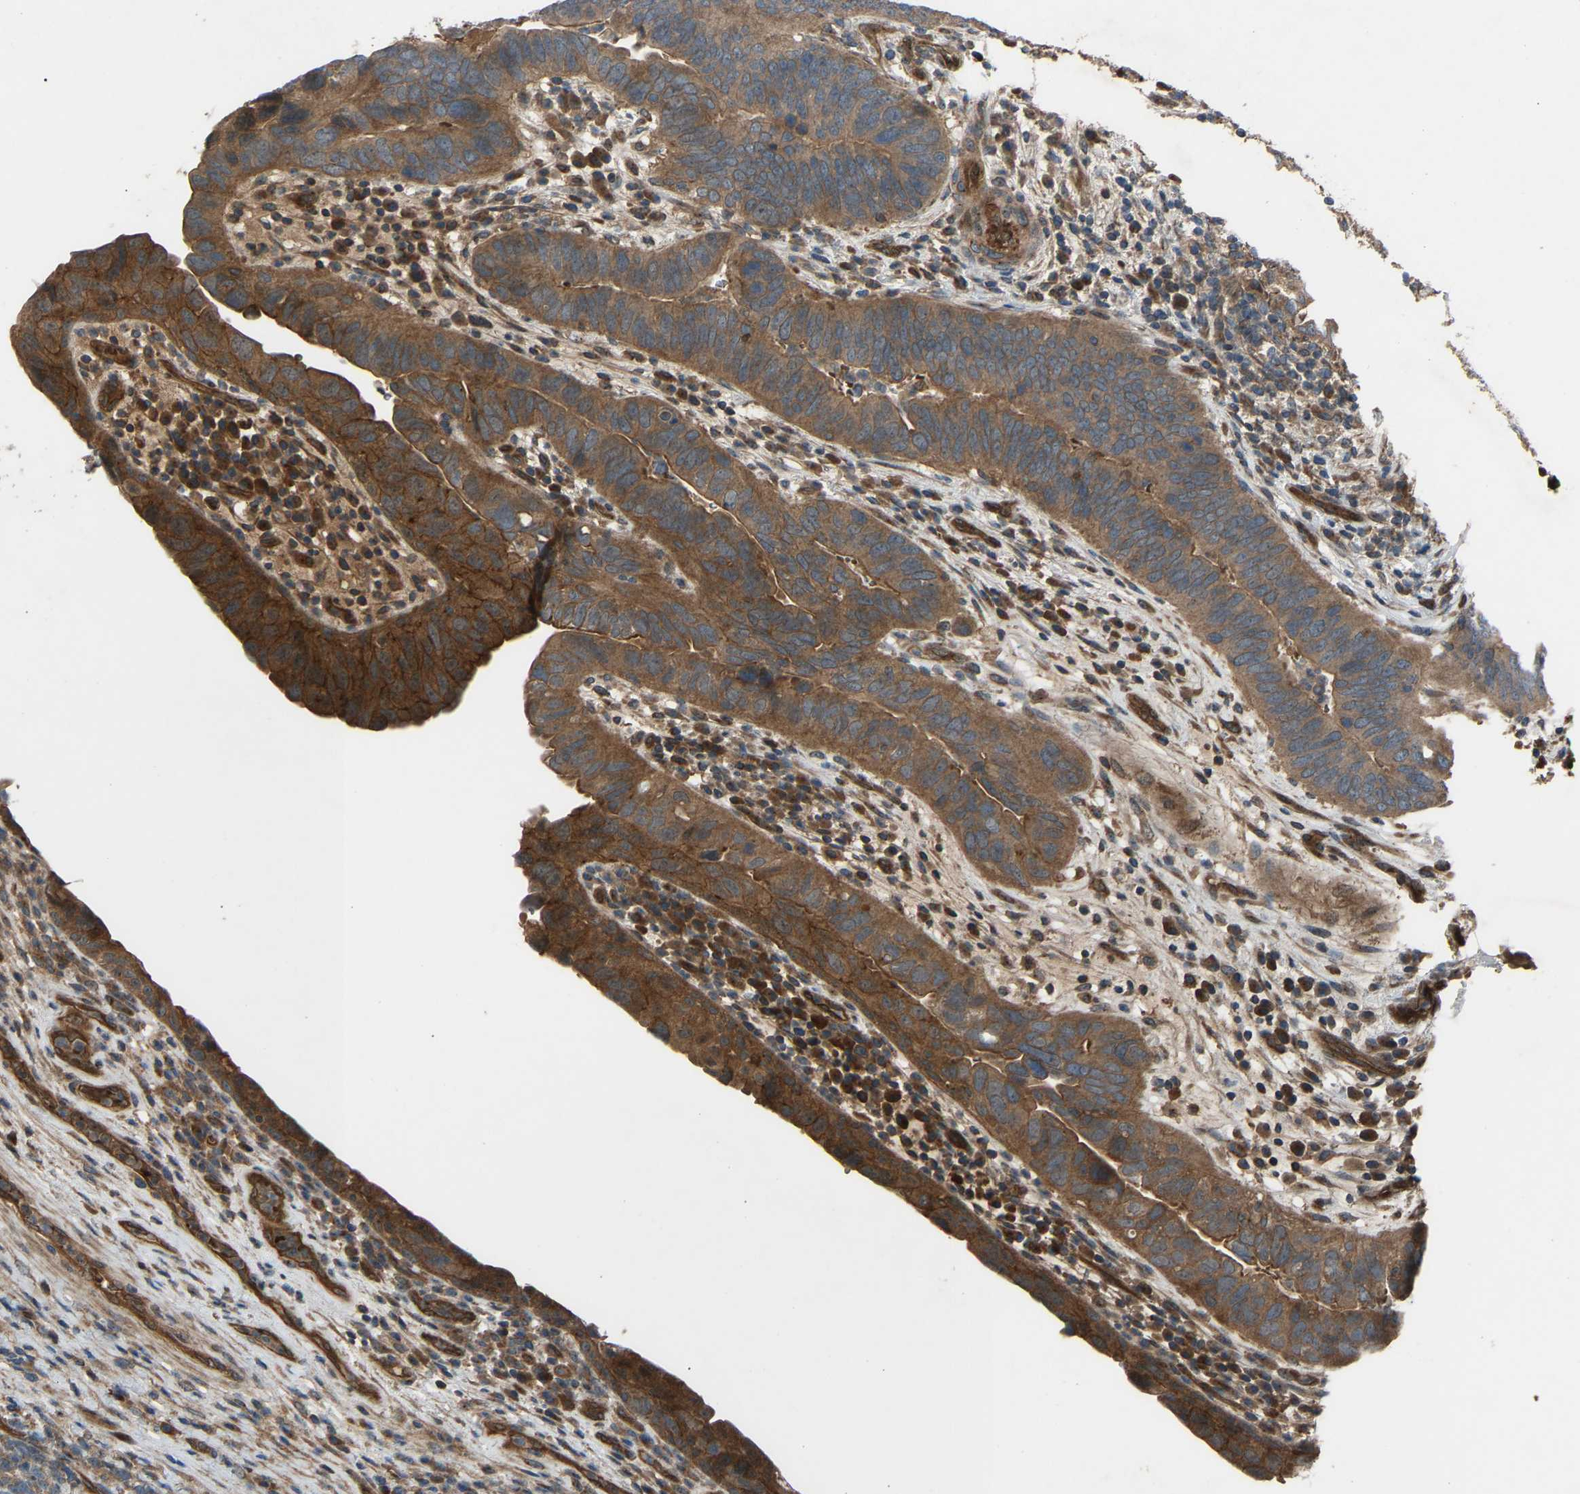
{"staining": {"intensity": "moderate", "quantity": ">75%", "location": "cytoplasmic/membranous"}, "tissue": "urothelial cancer", "cell_type": "Tumor cells", "image_type": "cancer", "snomed": [{"axis": "morphology", "description": "Urothelial carcinoma, High grade"}, {"axis": "topography", "description": "Urinary bladder"}], "caption": "Immunohistochemical staining of urothelial carcinoma (high-grade) demonstrates medium levels of moderate cytoplasmic/membranous expression in about >75% of tumor cells.", "gene": "GAS2L1", "patient": {"sex": "female", "age": 82}}